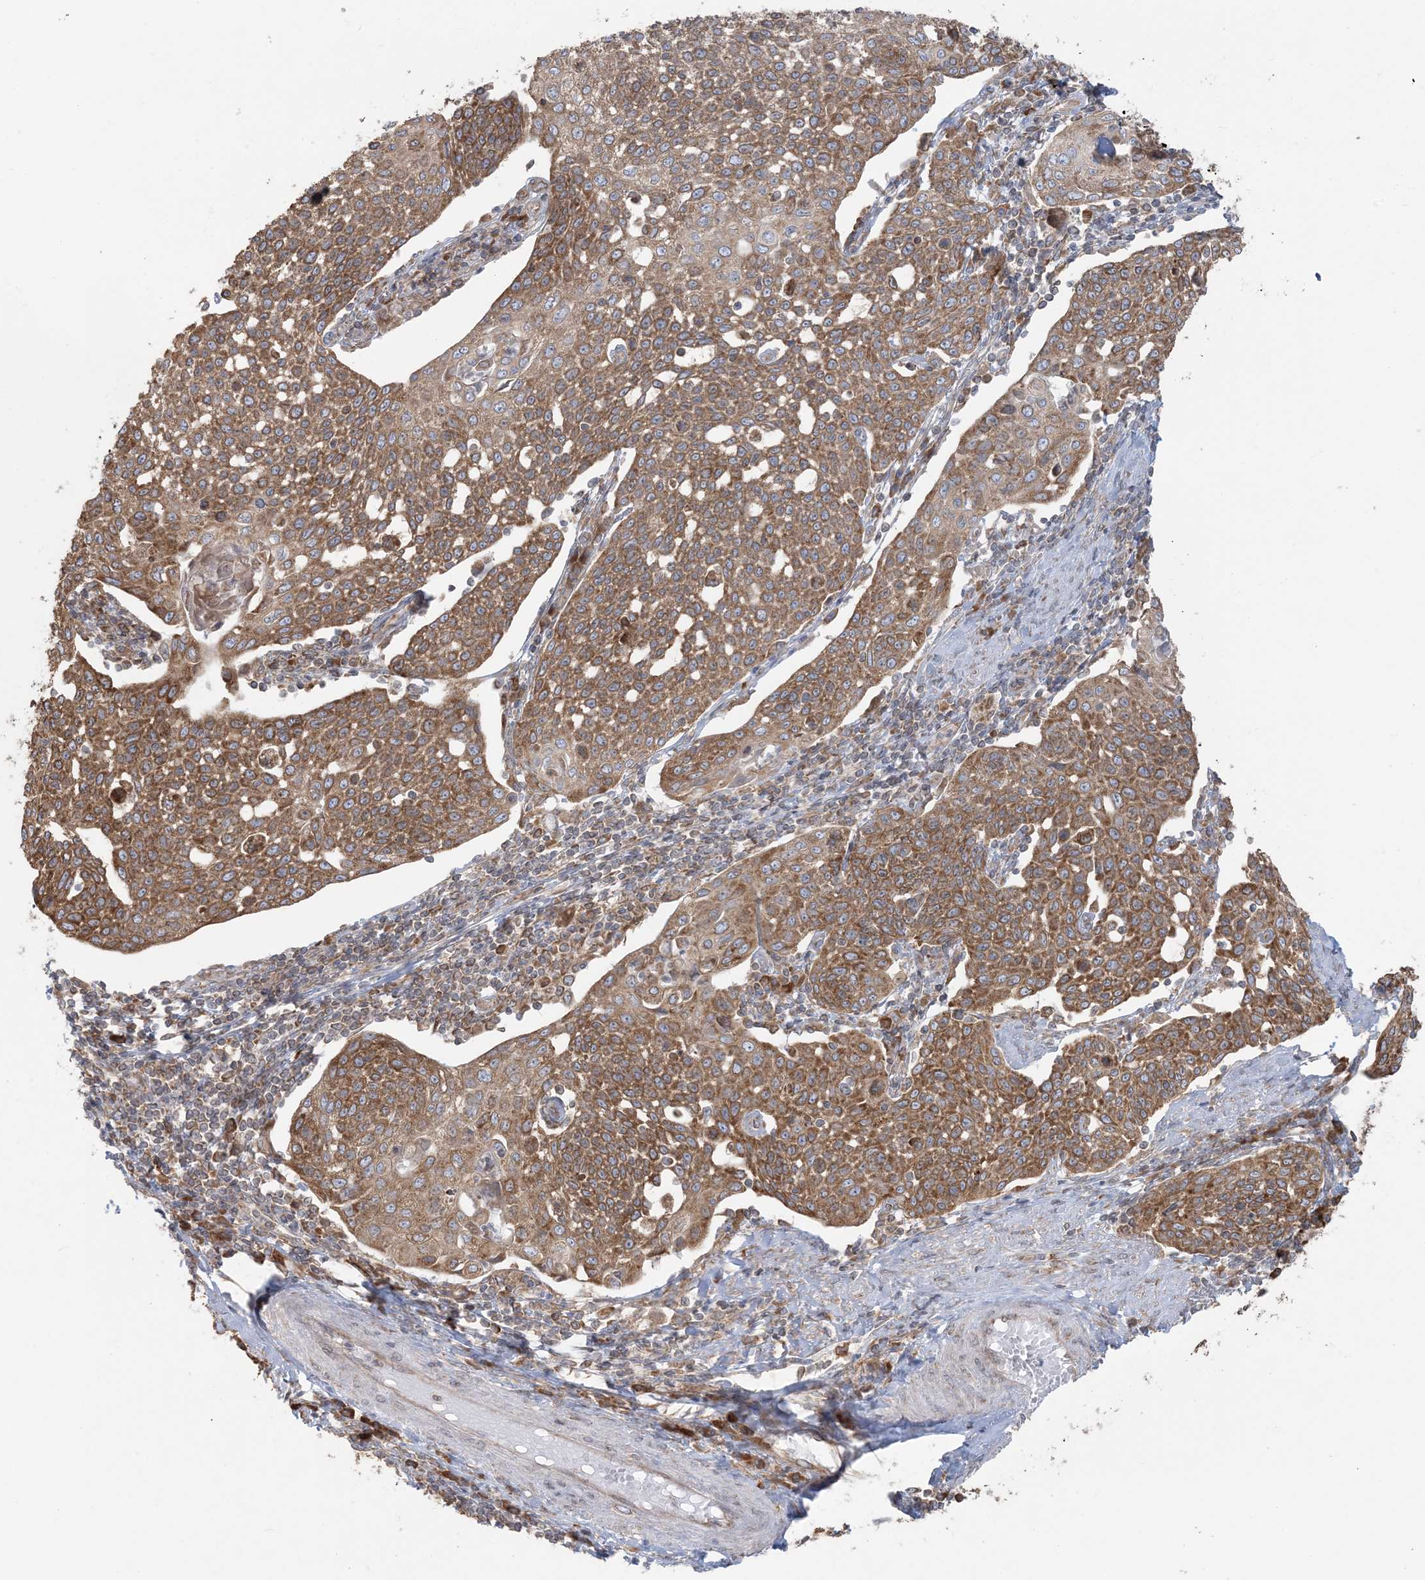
{"staining": {"intensity": "moderate", "quantity": ">75%", "location": "cytoplasmic/membranous"}, "tissue": "cervical cancer", "cell_type": "Tumor cells", "image_type": "cancer", "snomed": [{"axis": "morphology", "description": "Squamous cell carcinoma, NOS"}, {"axis": "topography", "description": "Cervix"}], "caption": "A high-resolution photomicrograph shows immunohistochemistry staining of squamous cell carcinoma (cervical), which displays moderate cytoplasmic/membranous expression in approximately >75% of tumor cells. (IHC, brightfield microscopy, high magnification).", "gene": "UBXN4", "patient": {"sex": "female", "age": 34}}